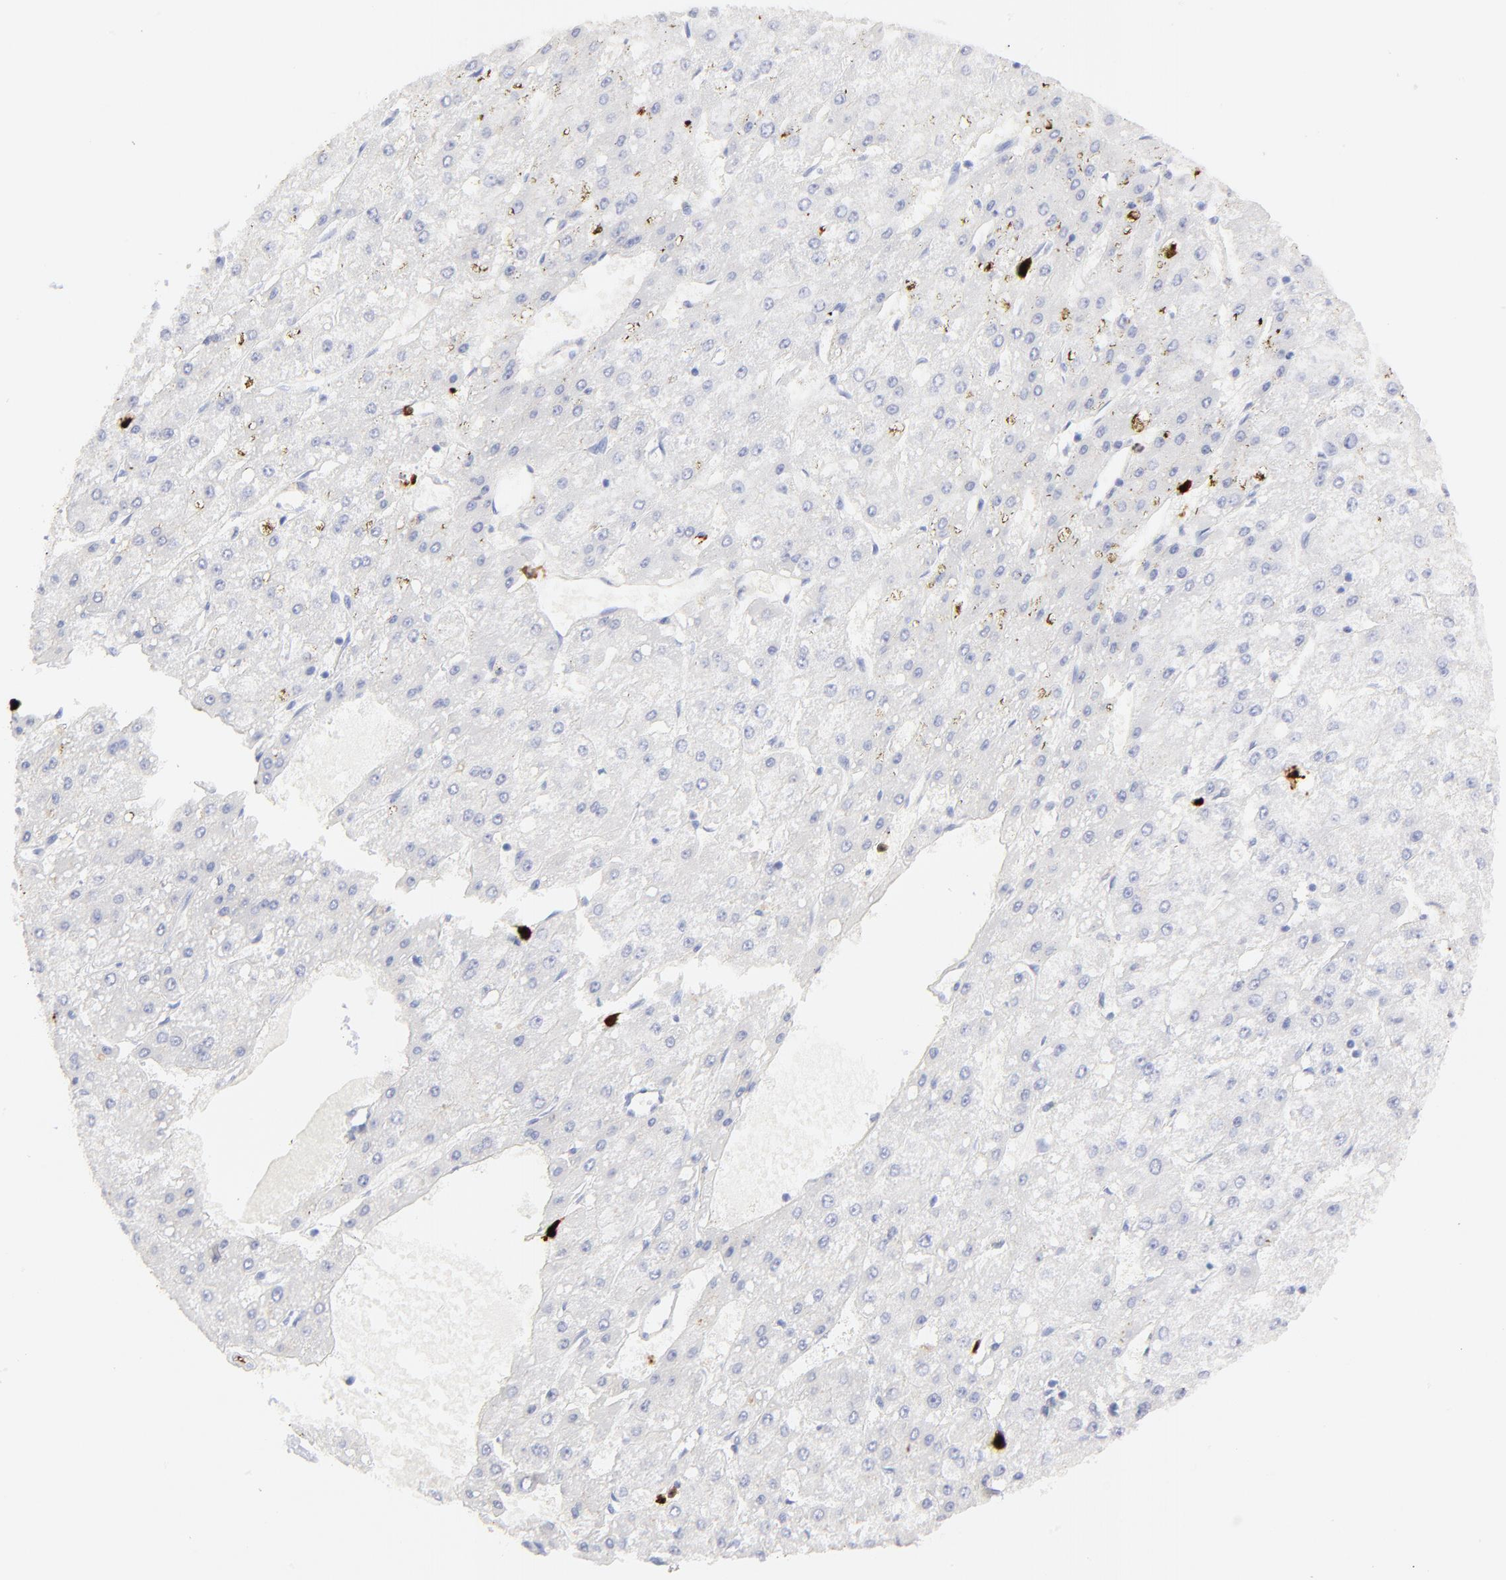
{"staining": {"intensity": "negative", "quantity": "none", "location": "none"}, "tissue": "liver cancer", "cell_type": "Tumor cells", "image_type": "cancer", "snomed": [{"axis": "morphology", "description": "Carcinoma, Hepatocellular, NOS"}, {"axis": "topography", "description": "Liver"}], "caption": "IHC micrograph of neoplastic tissue: liver cancer (hepatocellular carcinoma) stained with DAB (3,3'-diaminobenzidine) displays no significant protein expression in tumor cells.", "gene": "S100A12", "patient": {"sex": "female", "age": 52}}